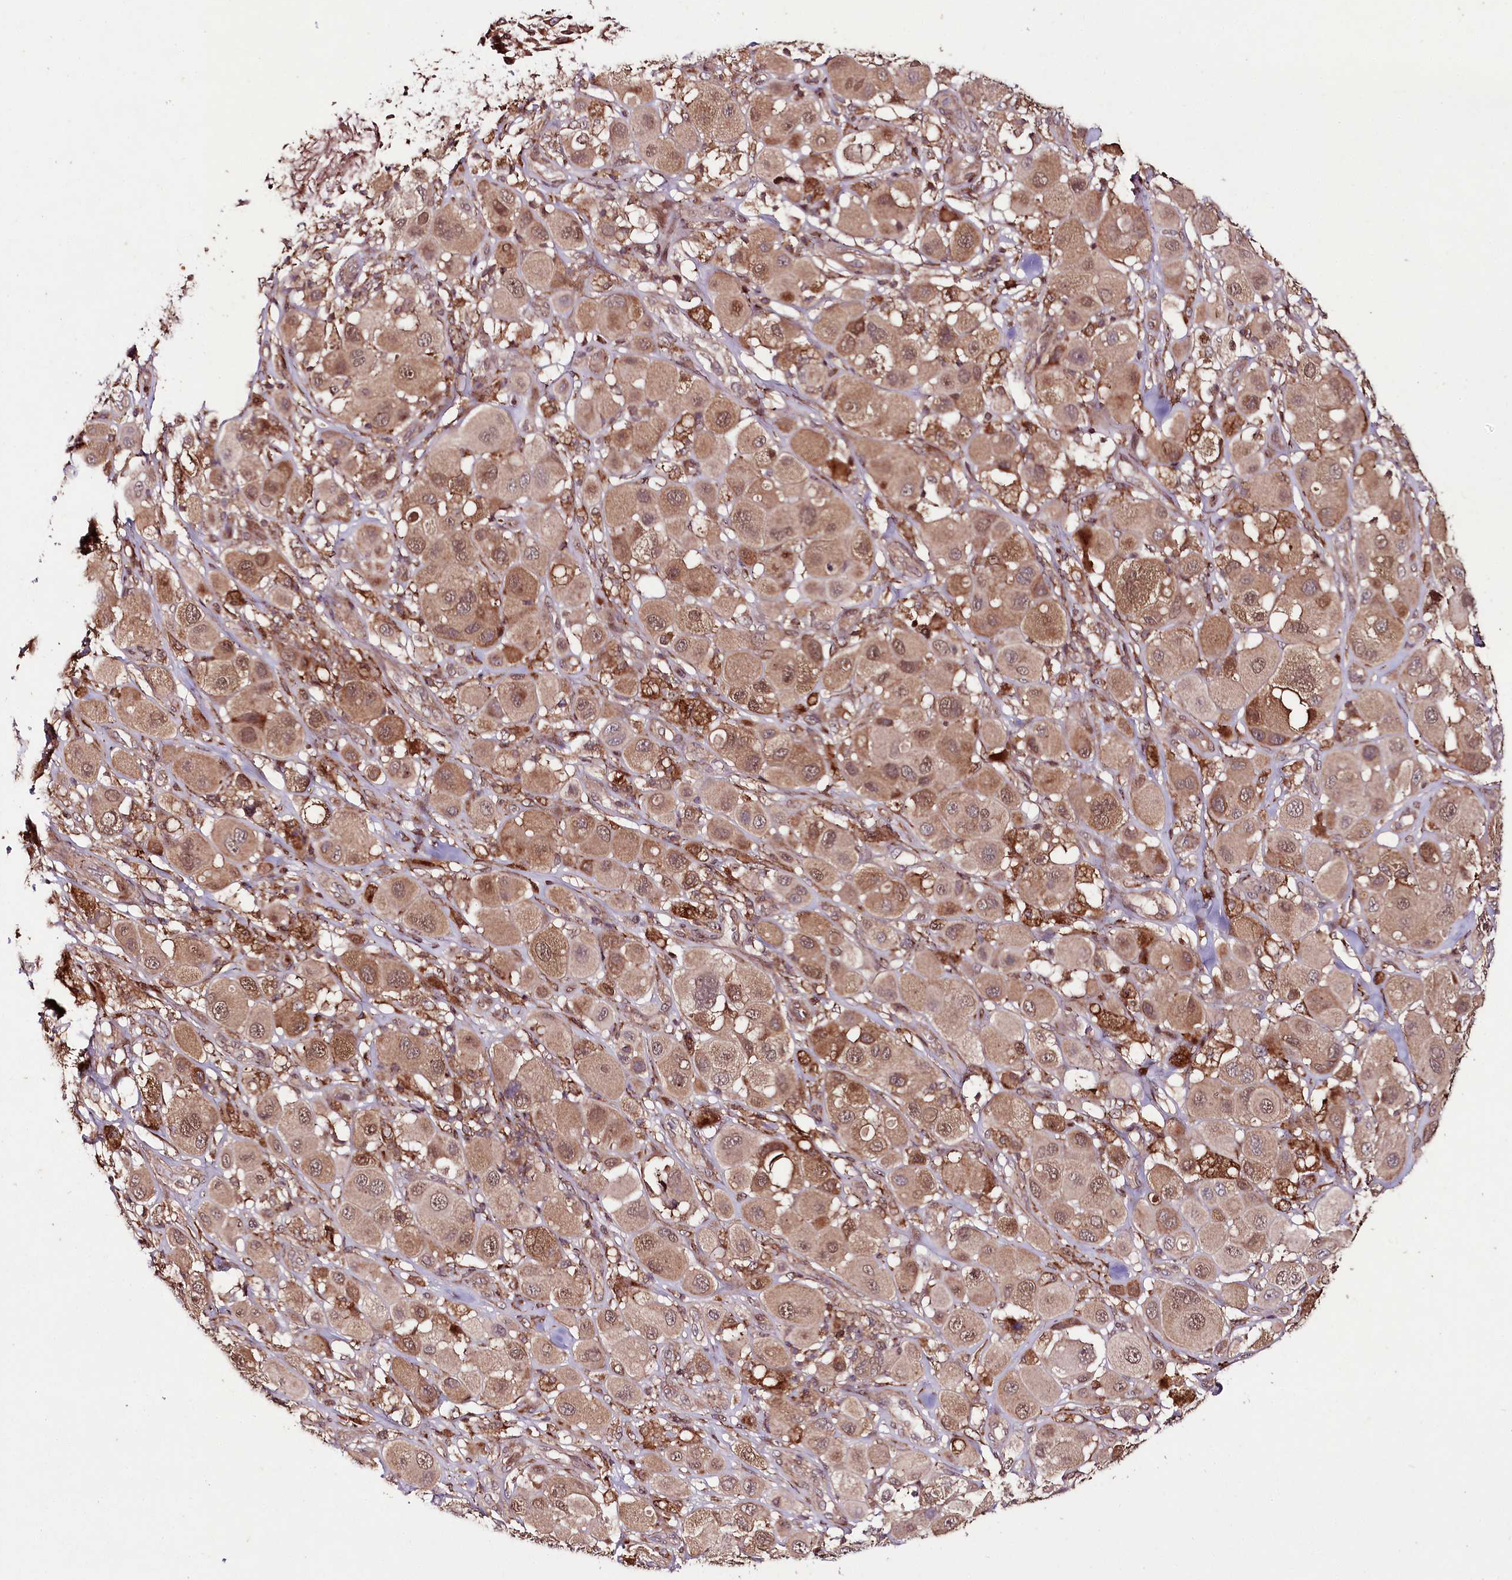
{"staining": {"intensity": "moderate", "quantity": ">75%", "location": "cytoplasmic/membranous,nuclear"}, "tissue": "melanoma", "cell_type": "Tumor cells", "image_type": "cancer", "snomed": [{"axis": "morphology", "description": "Malignant melanoma, Metastatic site"}, {"axis": "topography", "description": "Skin"}], "caption": "Human melanoma stained for a protein (brown) shows moderate cytoplasmic/membranous and nuclear positive expression in about >75% of tumor cells.", "gene": "PHLDB1", "patient": {"sex": "male", "age": 41}}